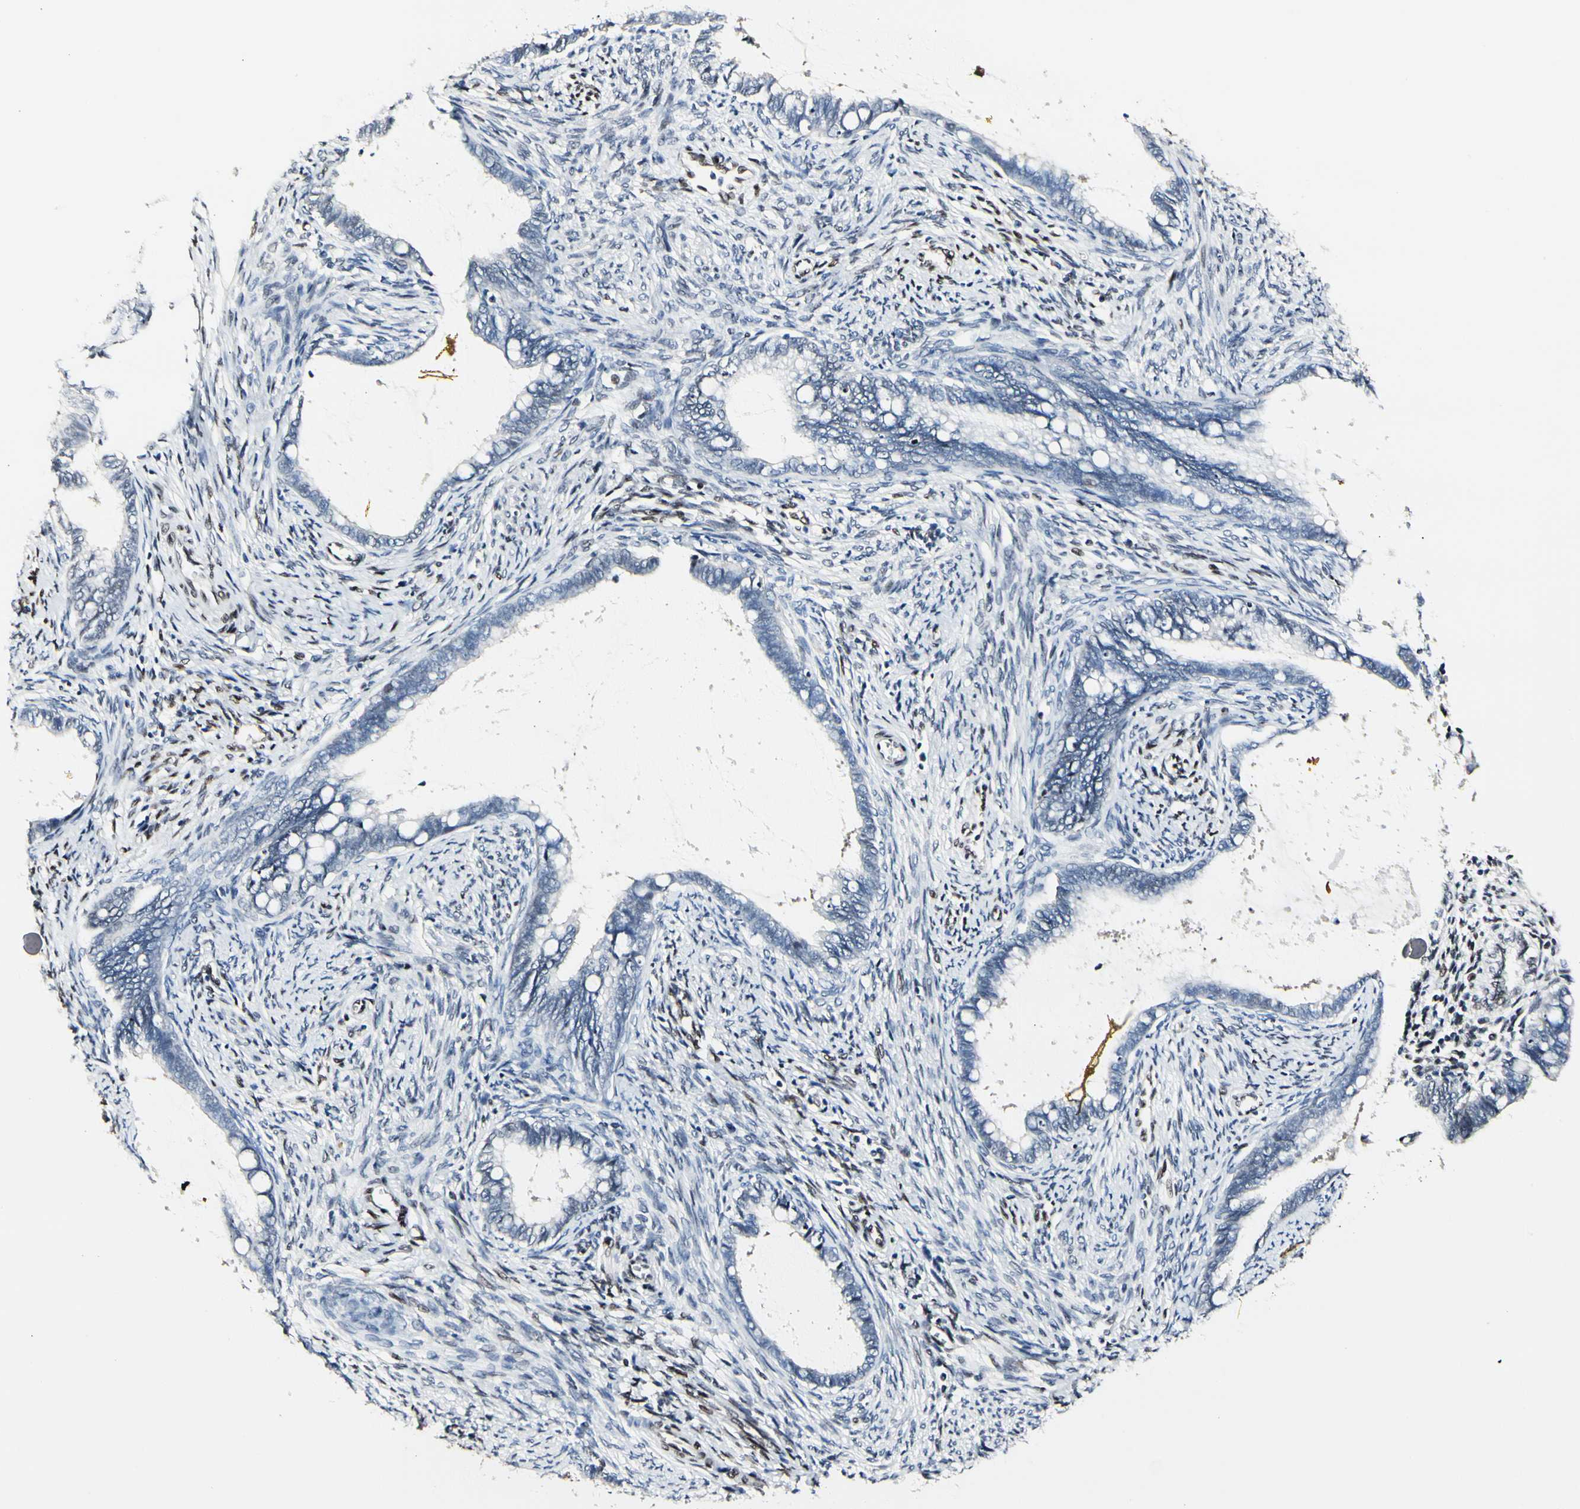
{"staining": {"intensity": "negative", "quantity": "none", "location": "none"}, "tissue": "cervical cancer", "cell_type": "Tumor cells", "image_type": "cancer", "snomed": [{"axis": "morphology", "description": "Adenocarcinoma, NOS"}, {"axis": "topography", "description": "Cervix"}], "caption": "Immunohistochemistry of adenocarcinoma (cervical) reveals no staining in tumor cells.", "gene": "NFIA", "patient": {"sex": "female", "age": 44}}